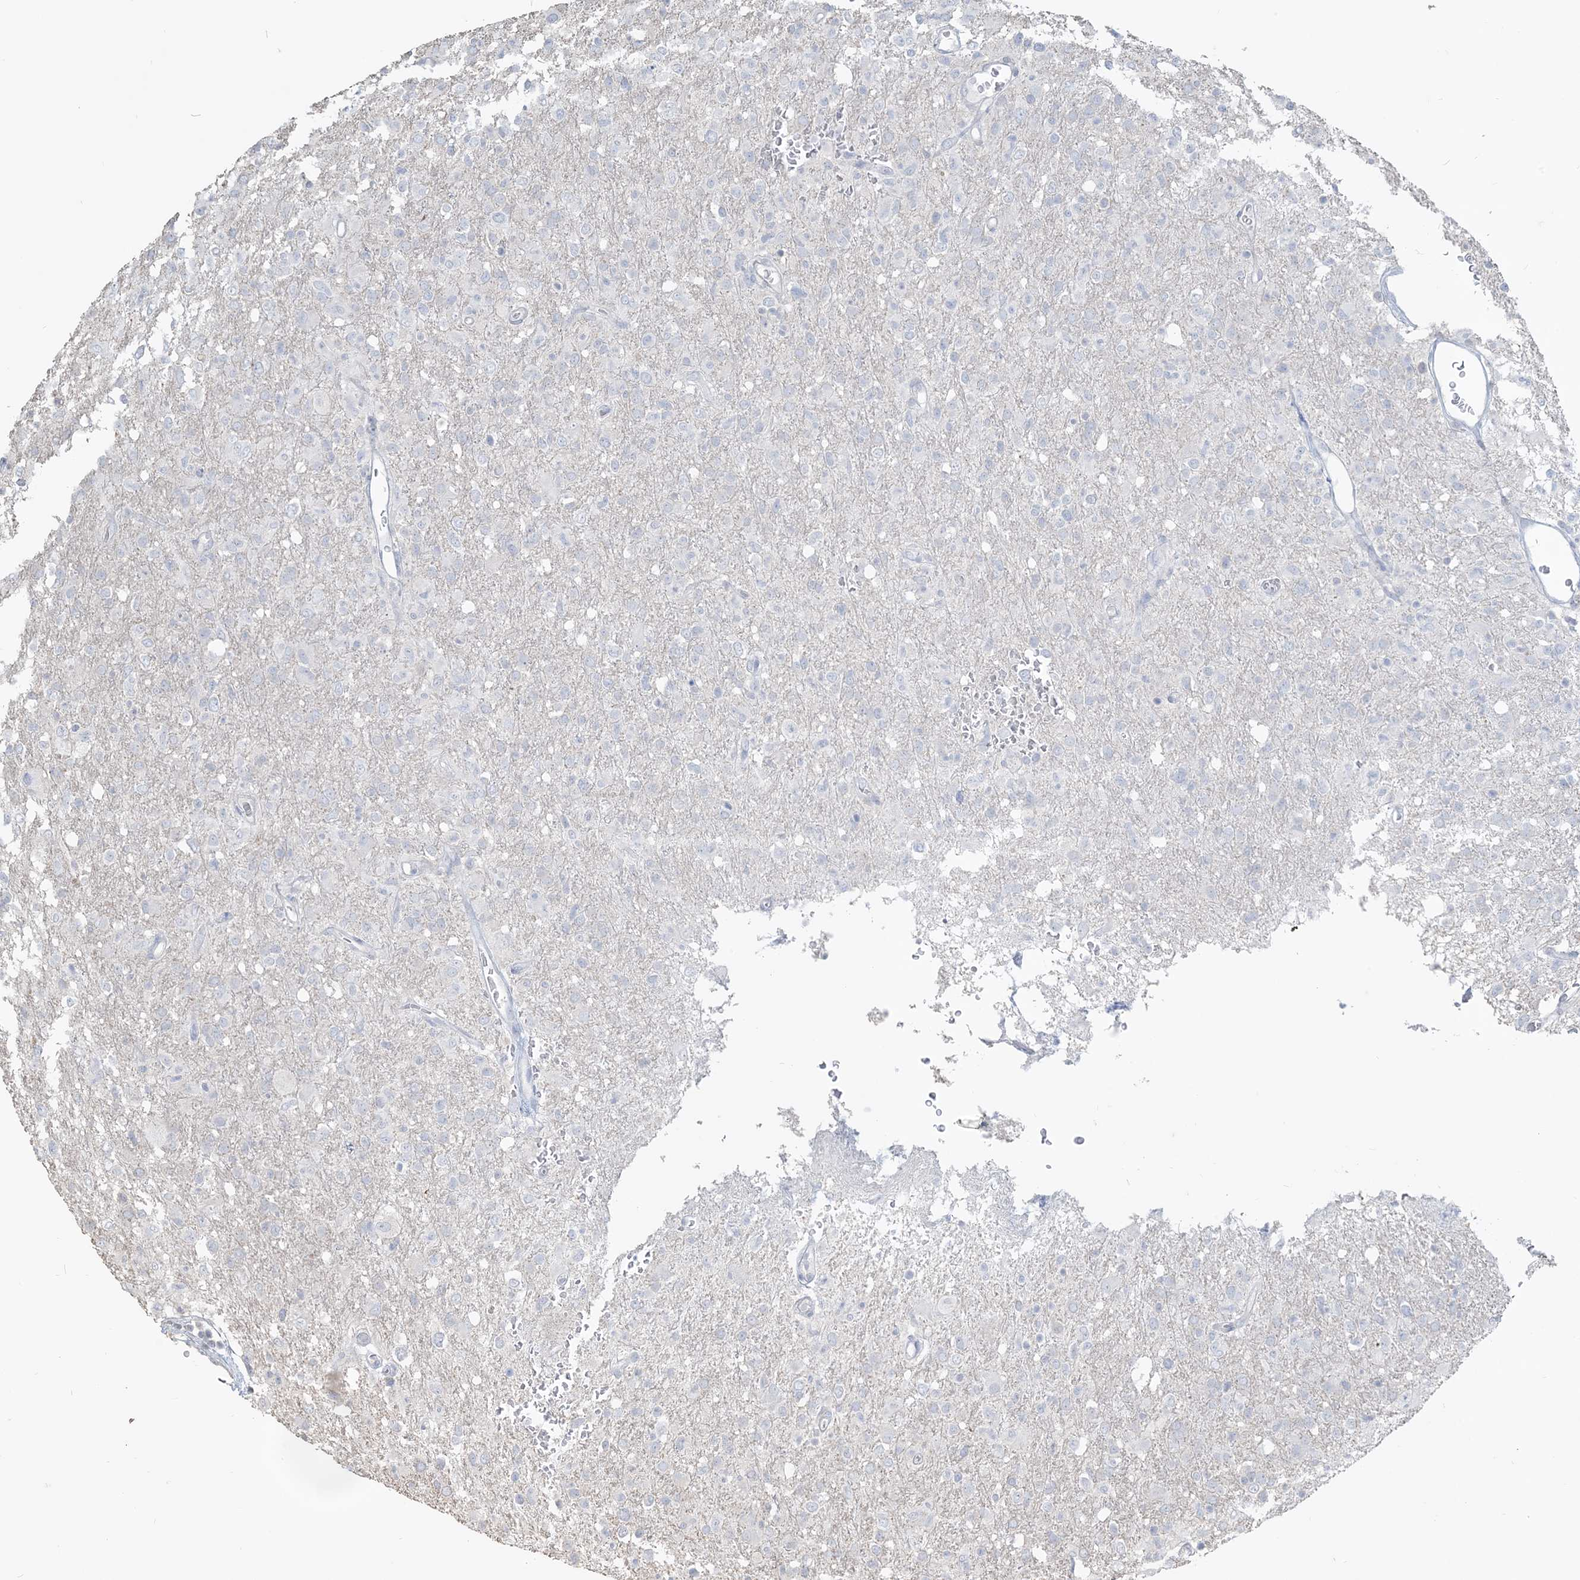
{"staining": {"intensity": "negative", "quantity": "none", "location": "none"}, "tissue": "glioma", "cell_type": "Tumor cells", "image_type": "cancer", "snomed": [{"axis": "morphology", "description": "Glioma, malignant, High grade"}, {"axis": "topography", "description": "Brain"}], "caption": "A photomicrograph of human high-grade glioma (malignant) is negative for staining in tumor cells.", "gene": "NPHS2", "patient": {"sex": "female", "age": 57}}